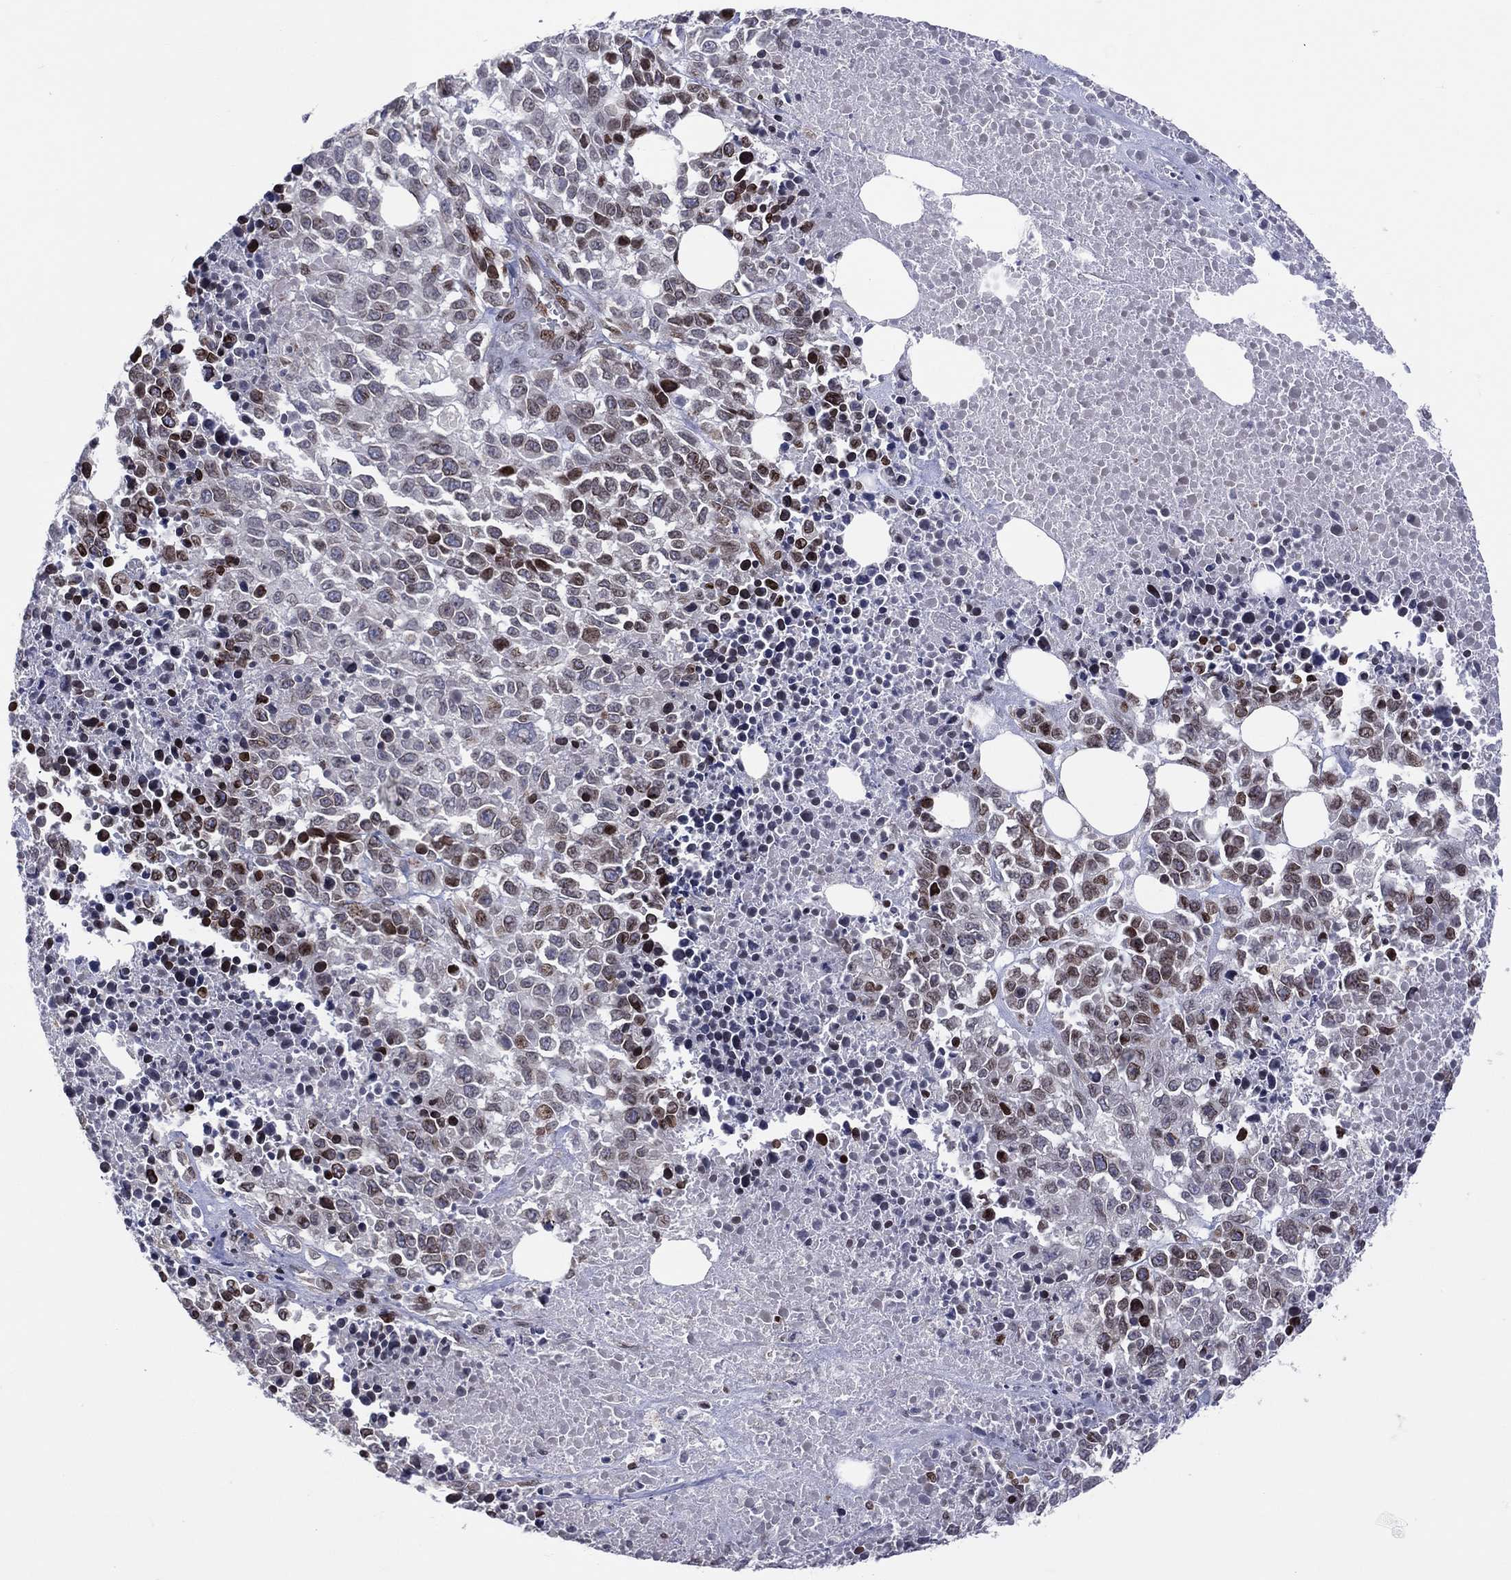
{"staining": {"intensity": "moderate", "quantity": "25%-75%", "location": "nuclear"}, "tissue": "melanoma", "cell_type": "Tumor cells", "image_type": "cancer", "snomed": [{"axis": "morphology", "description": "Malignant melanoma, Metastatic site"}, {"axis": "topography", "description": "Skin"}], "caption": "Protein expression analysis of human malignant melanoma (metastatic site) reveals moderate nuclear positivity in approximately 25%-75% of tumor cells.", "gene": "DBF4B", "patient": {"sex": "male", "age": 84}}